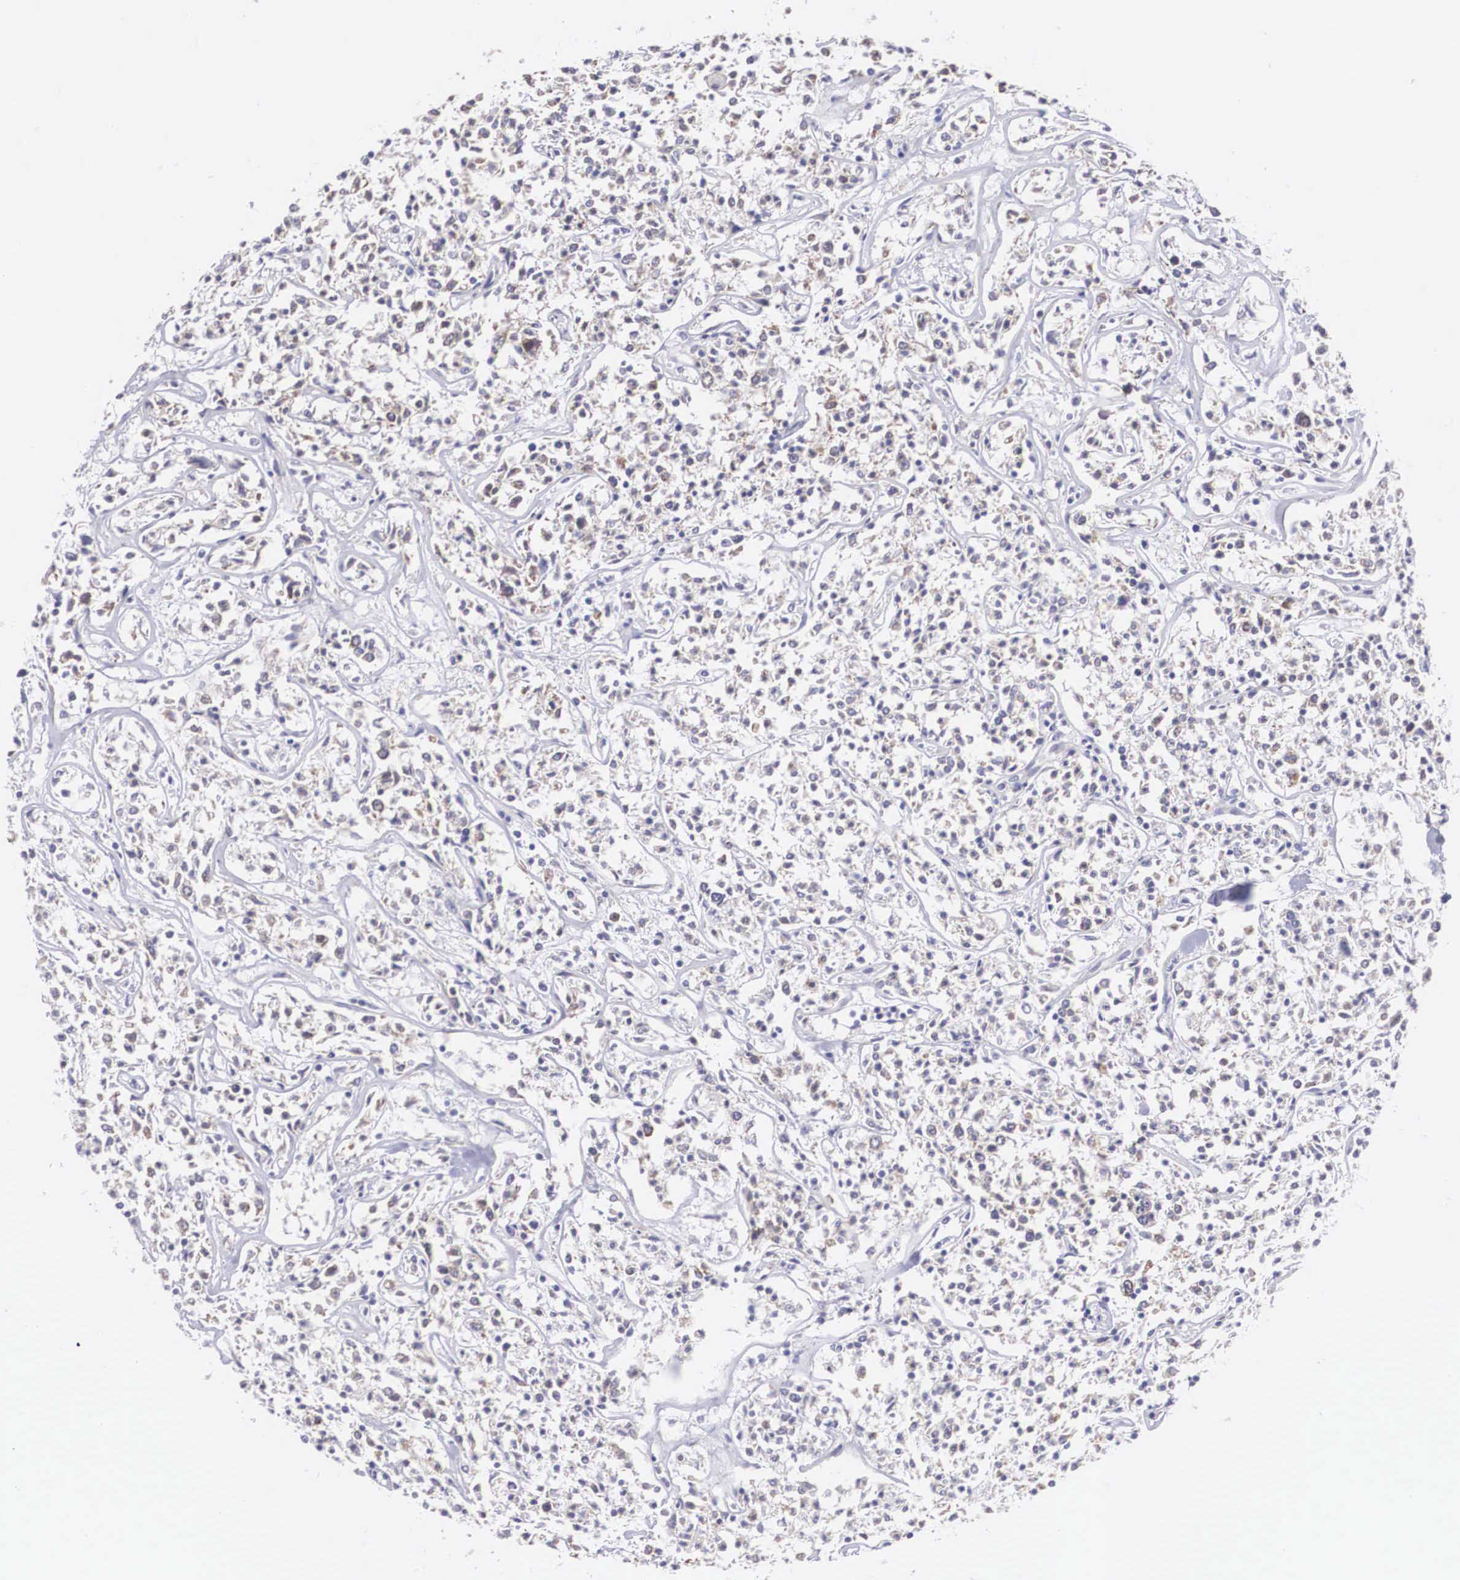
{"staining": {"intensity": "weak", "quantity": "<25%", "location": "cytoplasmic/membranous"}, "tissue": "lymphoma", "cell_type": "Tumor cells", "image_type": "cancer", "snomed": [{"axis": "morphology", "description": "Malignant lymphoma, non-Hodgkin's type, Low grade"}, {"axis": "topography", "description": "Small intestine"}], "caption": "This photomicrograph is of low-grade malignant lymphoma, non-Hodgkin's type stained with immunohistochemistry (IHC) to label a protein in brown with the nuclei are counter-stained blue. There is no staining in tumor cells.", "gene": "TXLNG", "patient": {"sex": "female", "age": 59}}